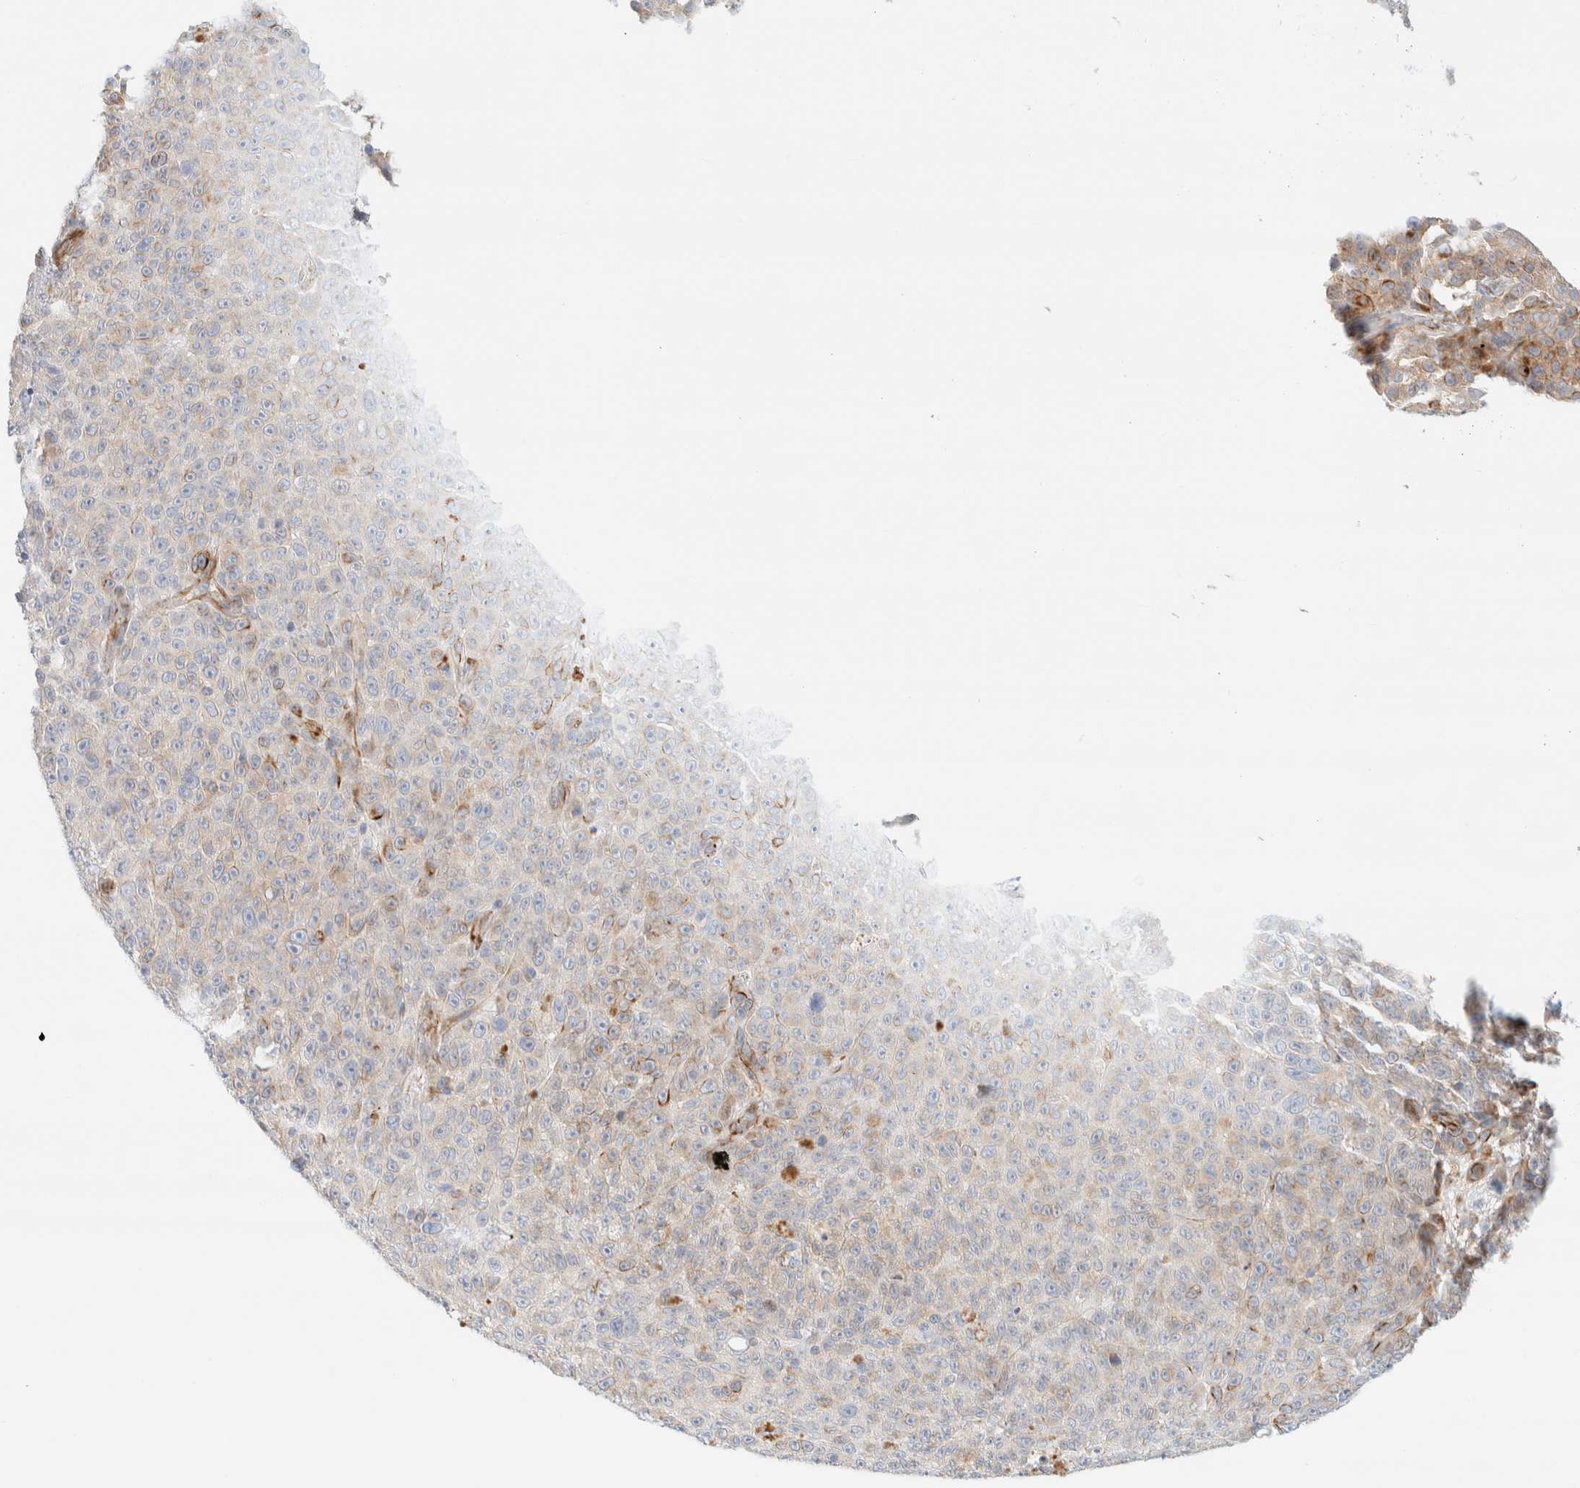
{"staining": {"intensity": "weak", "quantity": "<25%", "location": "cytoplasmic/membranous"}, "tissue": "melanoma", "cell_type": "Tumor cells", "image_type": "cancer", "snomed": [{"axis": "morphology", "description": "Malignant melanoma, NOS"}, {"axis": "topography", "description": "Skin"}], "caption": "A histopathology image of human melanoma is negative for staining in tumor cells.", "gene": "SLC25A48", "patient": {"sex": "female", "age": 82}}